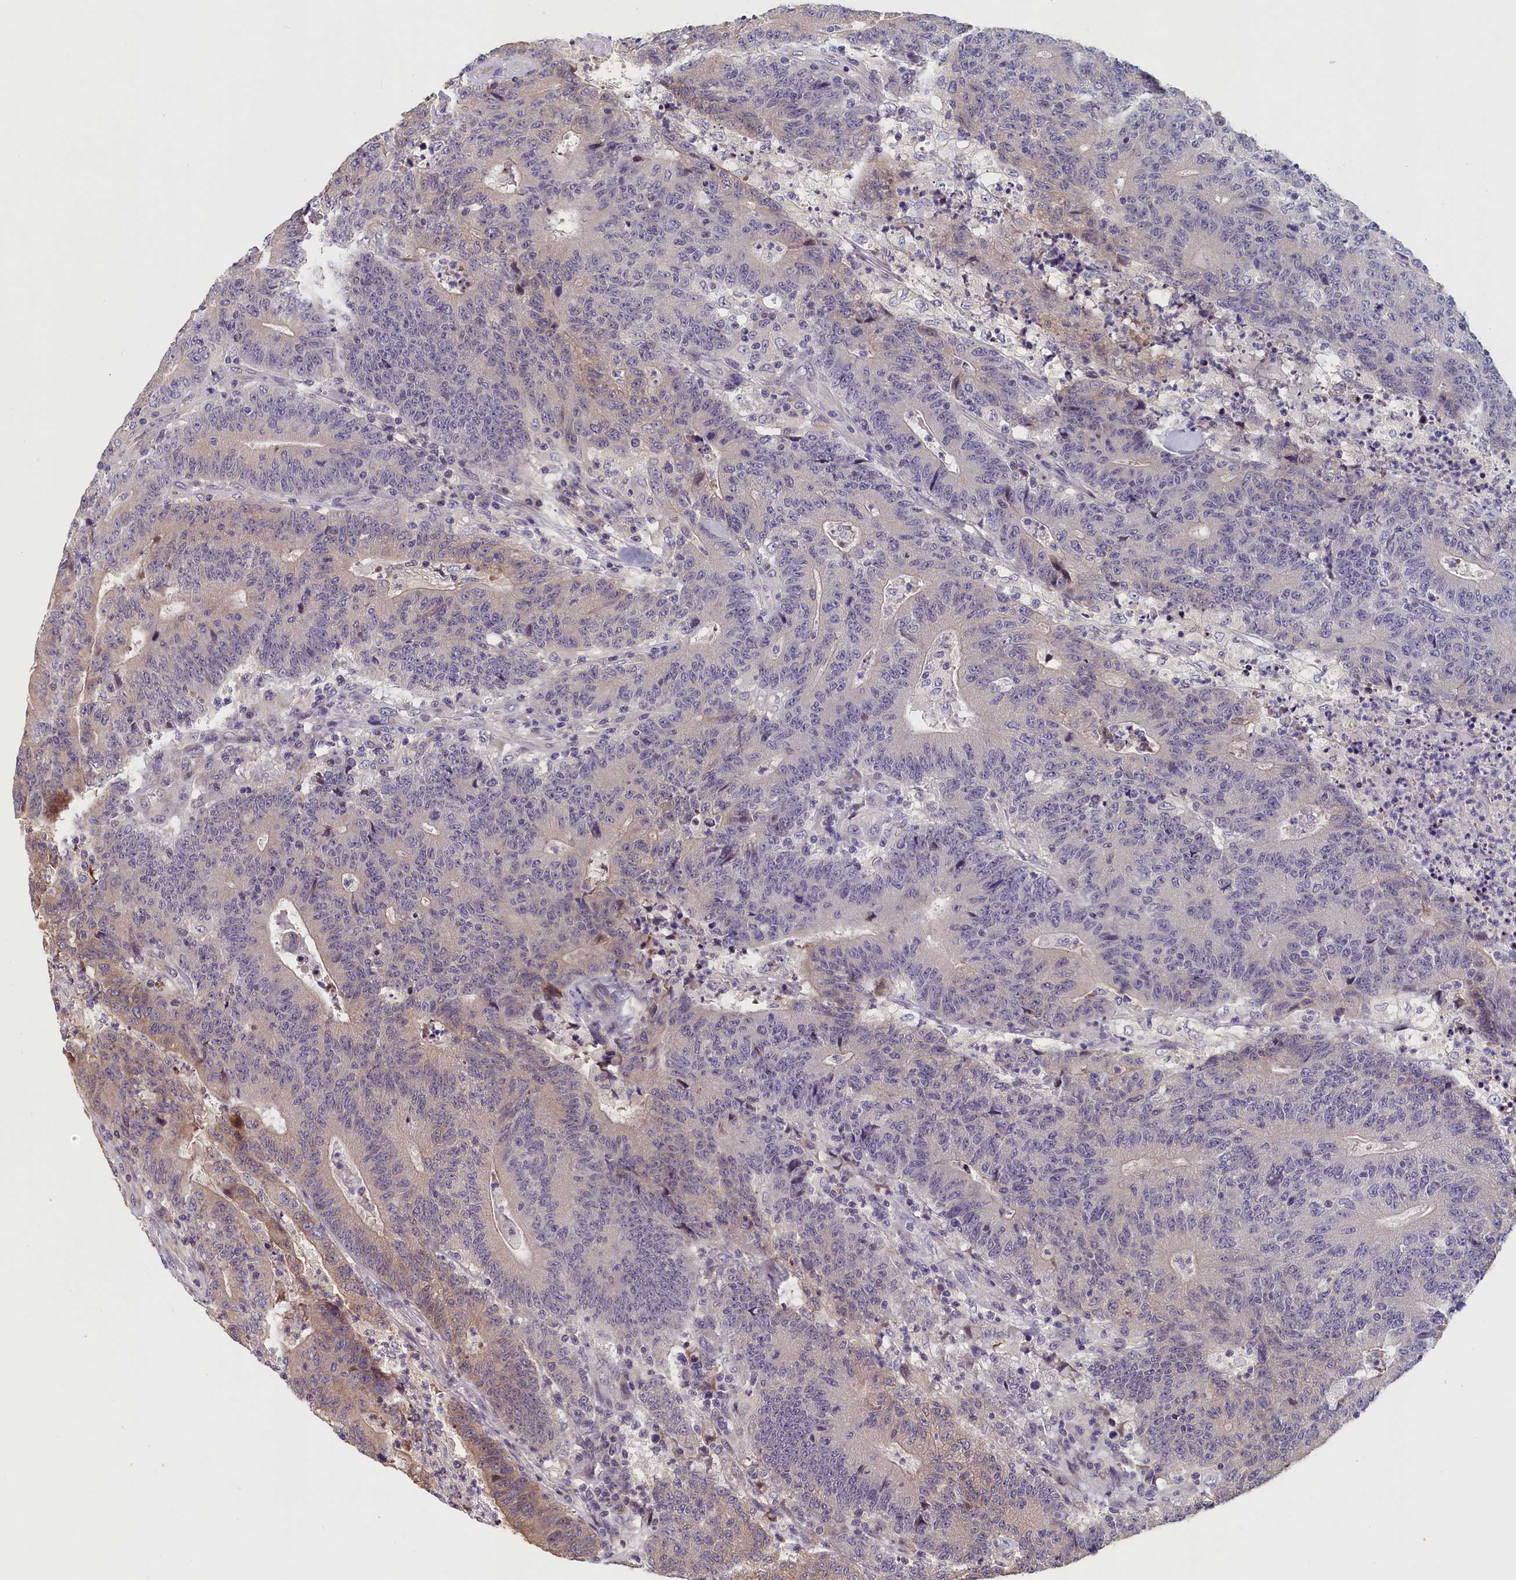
{"staining": {"intensity": "negative", "quantity": "none", "location": "none"}, "tissue": "colorectal cancer", "cell_type": "Tumor cells", "image_type": "cancer", "snomed": [{"axis": "morphology", "description": "Adenocarcinoma, NOS"}, {"axis": "topography", "description": "Colon"}], "caption": "There is no significant expression in tumor cells of colorectal cancer (adenocarcinoma).", "gene": "TMEM116", "patient": {"sex": "female", "age": 75}}